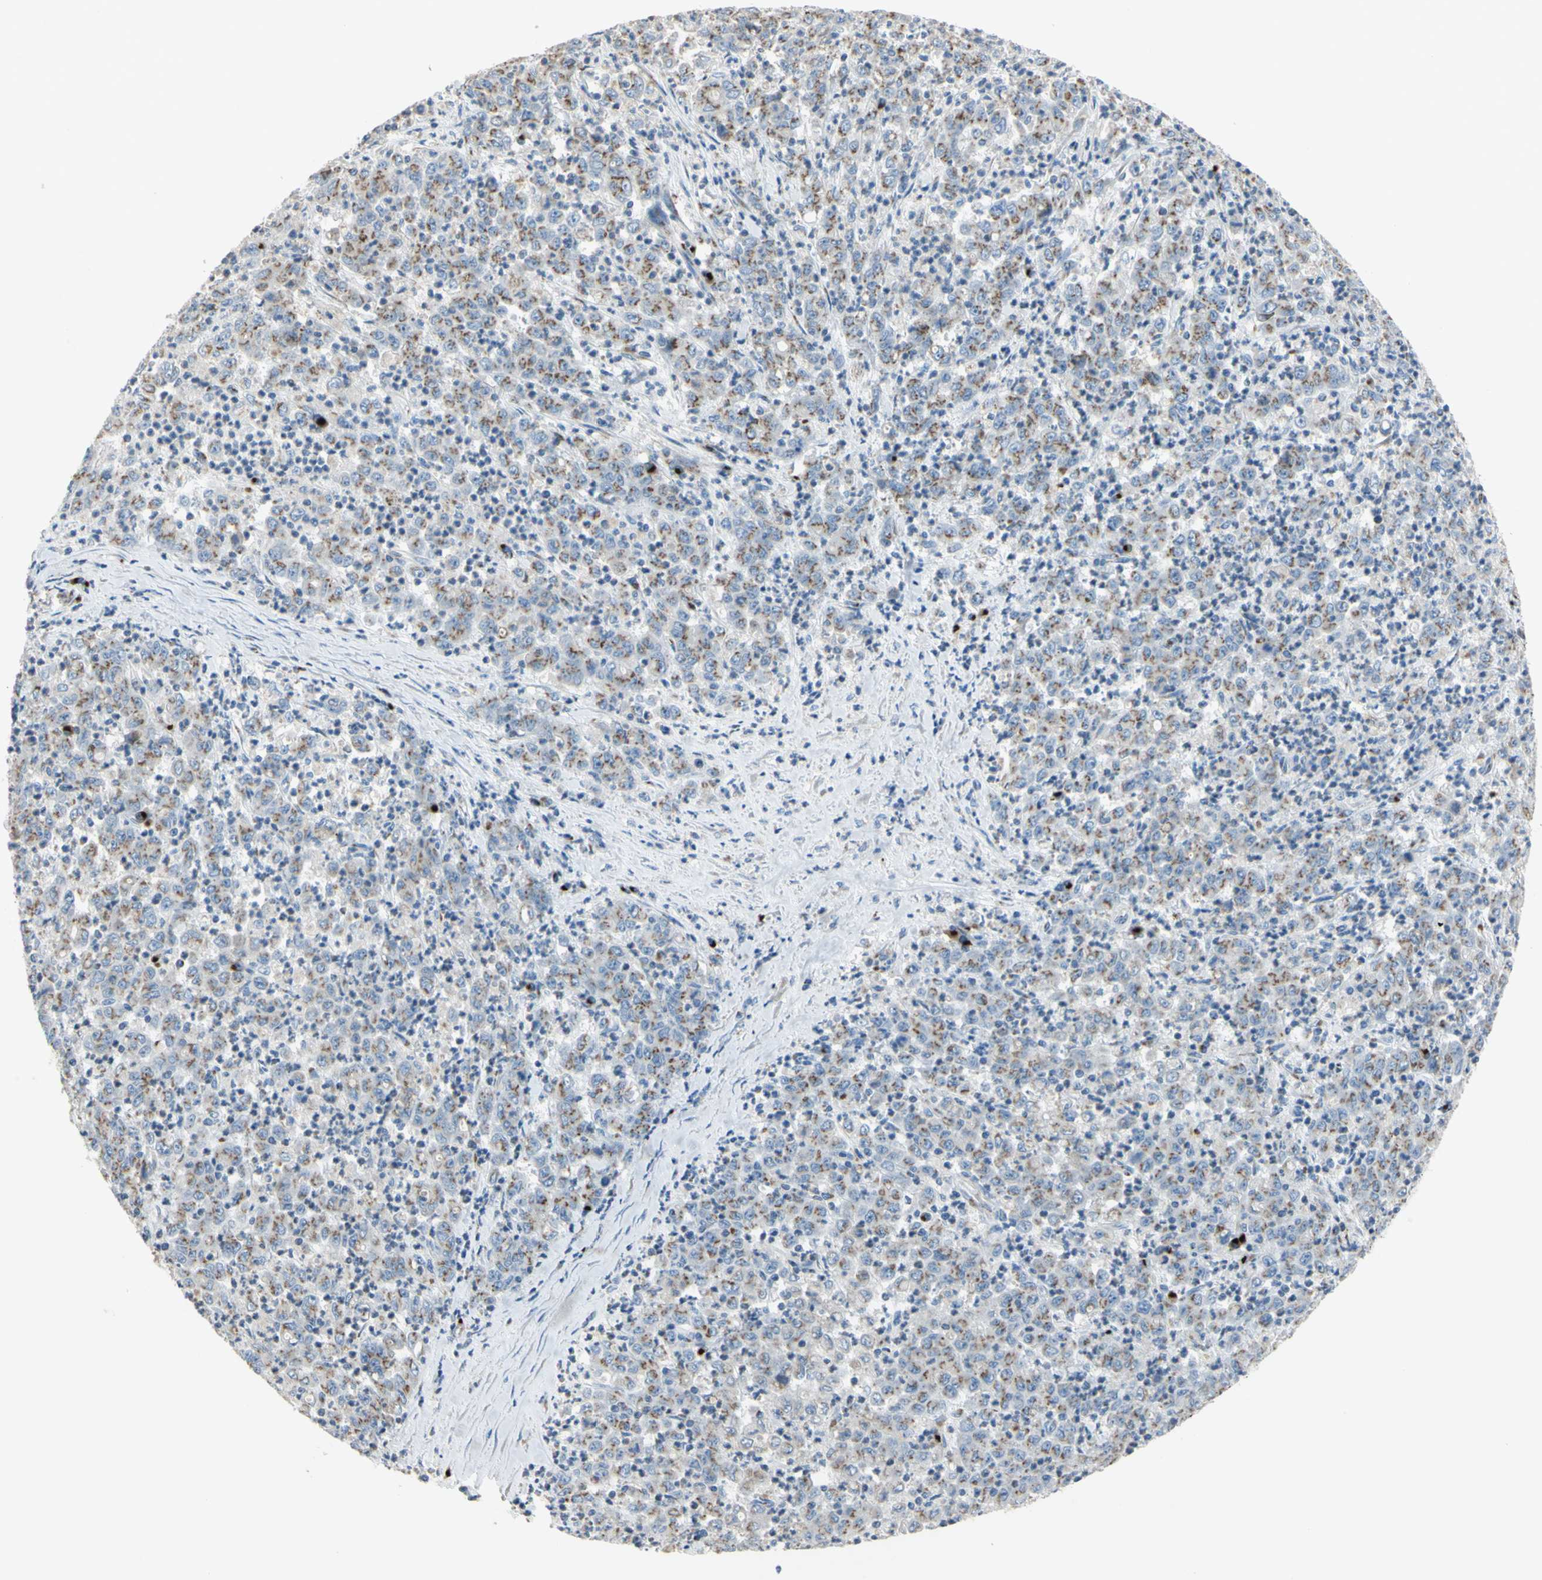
{"staining": {"intensity": "moderate", "quantity": "25%-75%", "location": "cytoplasmic/membranous"}, "tissue": "stomach cancer", "cell_type": "Tumor cells", "image_type": "cancer", "snomed": [{"axis": "morphology", "description": "Adenocarcinoma, NOS"}, {"axis": "topography", "description": "Stomach, lower"}], "caption": "Adenocarcinoma (stomach) tissue displays moderate cytoplasmic/membranous positivity in about 25%-75% of tumor cells, visualized by immunohistochemistry. (DAB IHC, brown staining for protein, blue staining for nuclei).", "gene": "B4GALT3", "patient": {"sex": "female", "age": 71}}